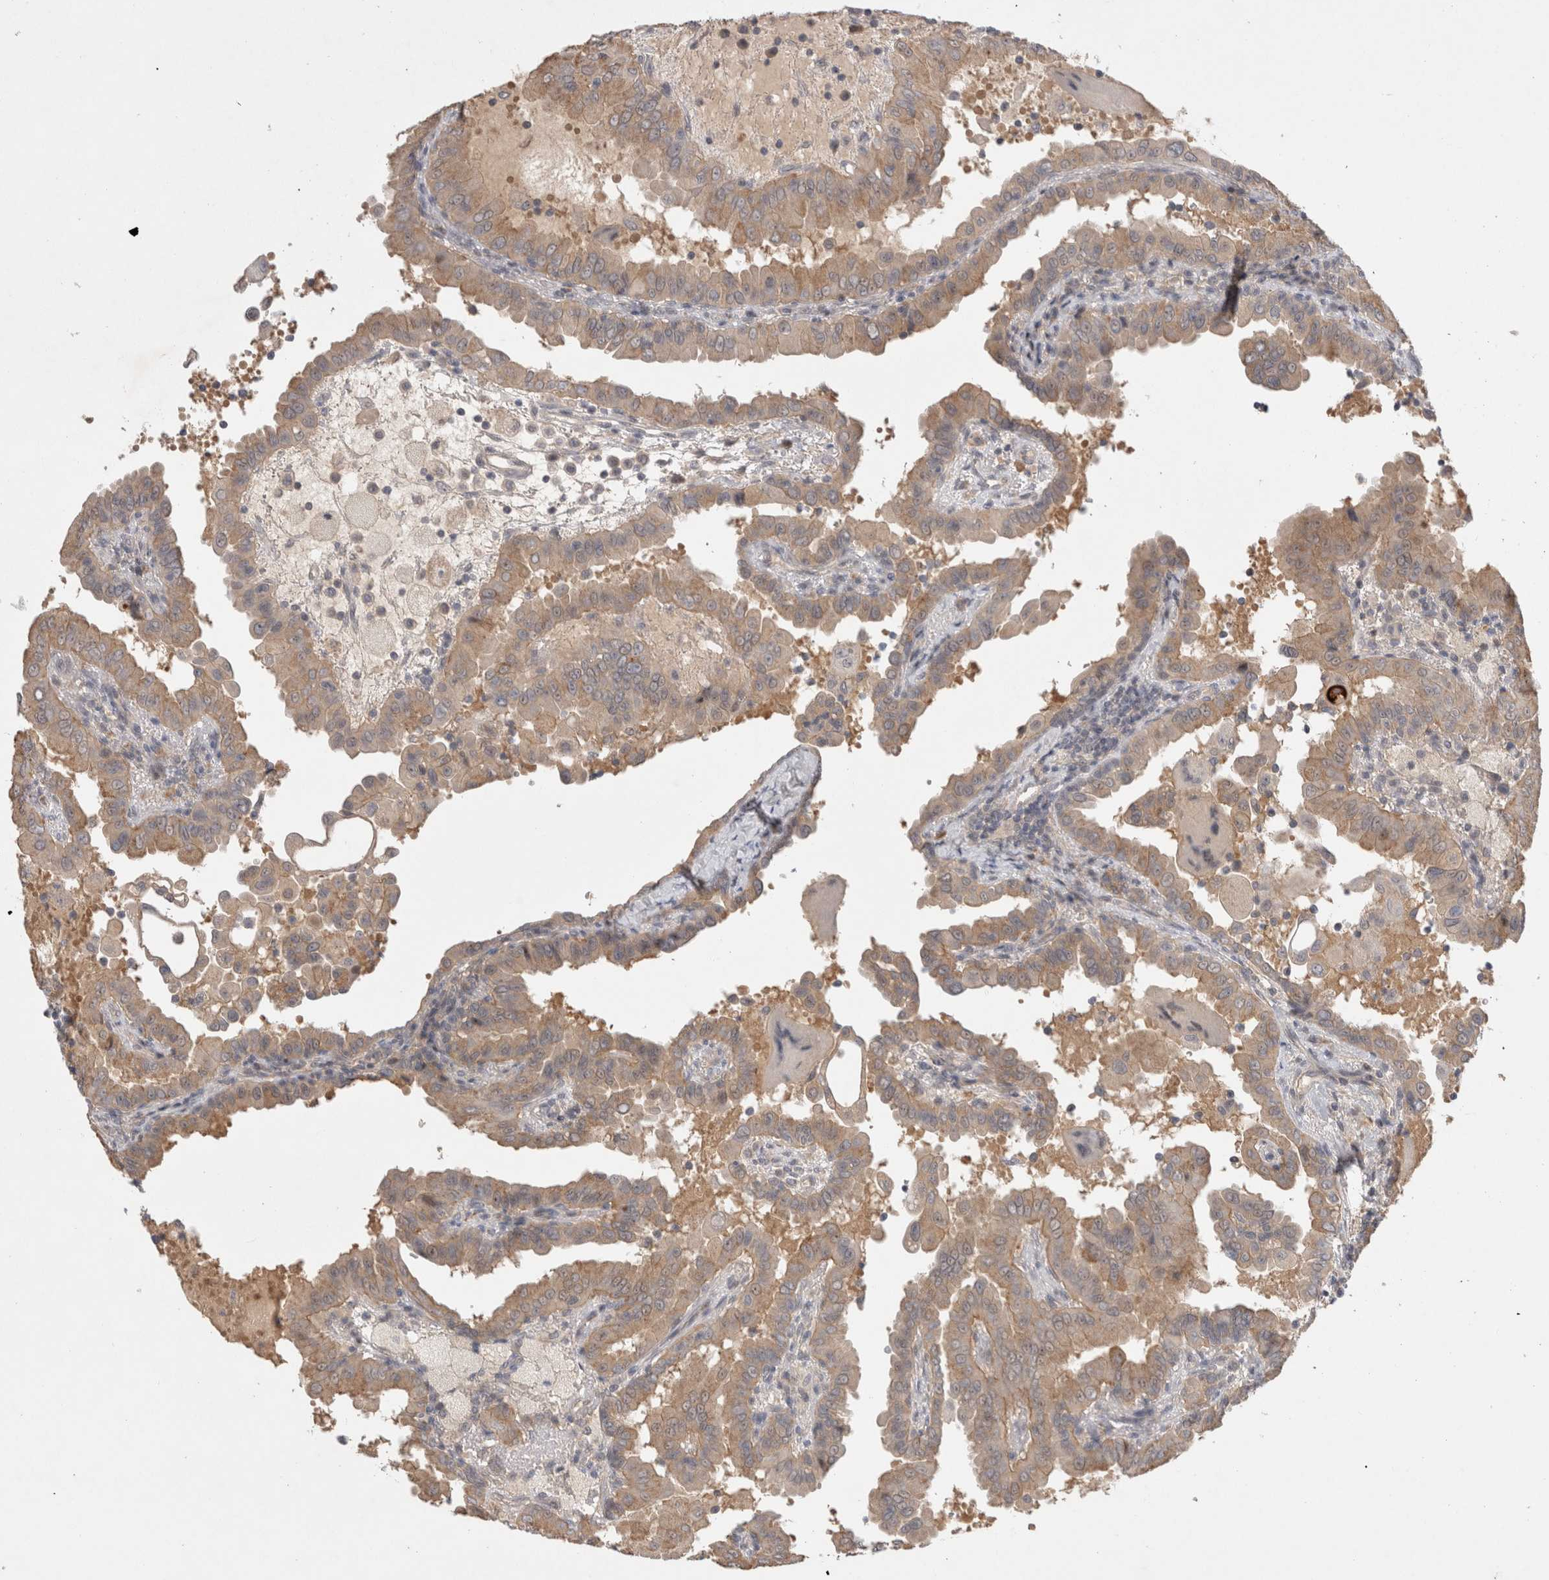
{"staining": {"intensity": "moderate", "quantity": ">75%", "location": "cytoplasmic/membranous"}, "tissue": "thyroid cancer", "cell_type": "Tumor cells", "image_type": "cancer", "snomed": [{"axis": "morphology", "description": "Papillary adenocarcinoma, NOS"}, {"axis": "topography", "description": "Thyroid gland"}], "caption": "Thyroid cancer (papillary adenocarcinoma) stained for a protein (brown) displays moderate cytoplasmic/membranous positive expression in approximately >75% of tumor cells.", "gene": "CERS3", "patient": {"sex": "male", "age": 33}}